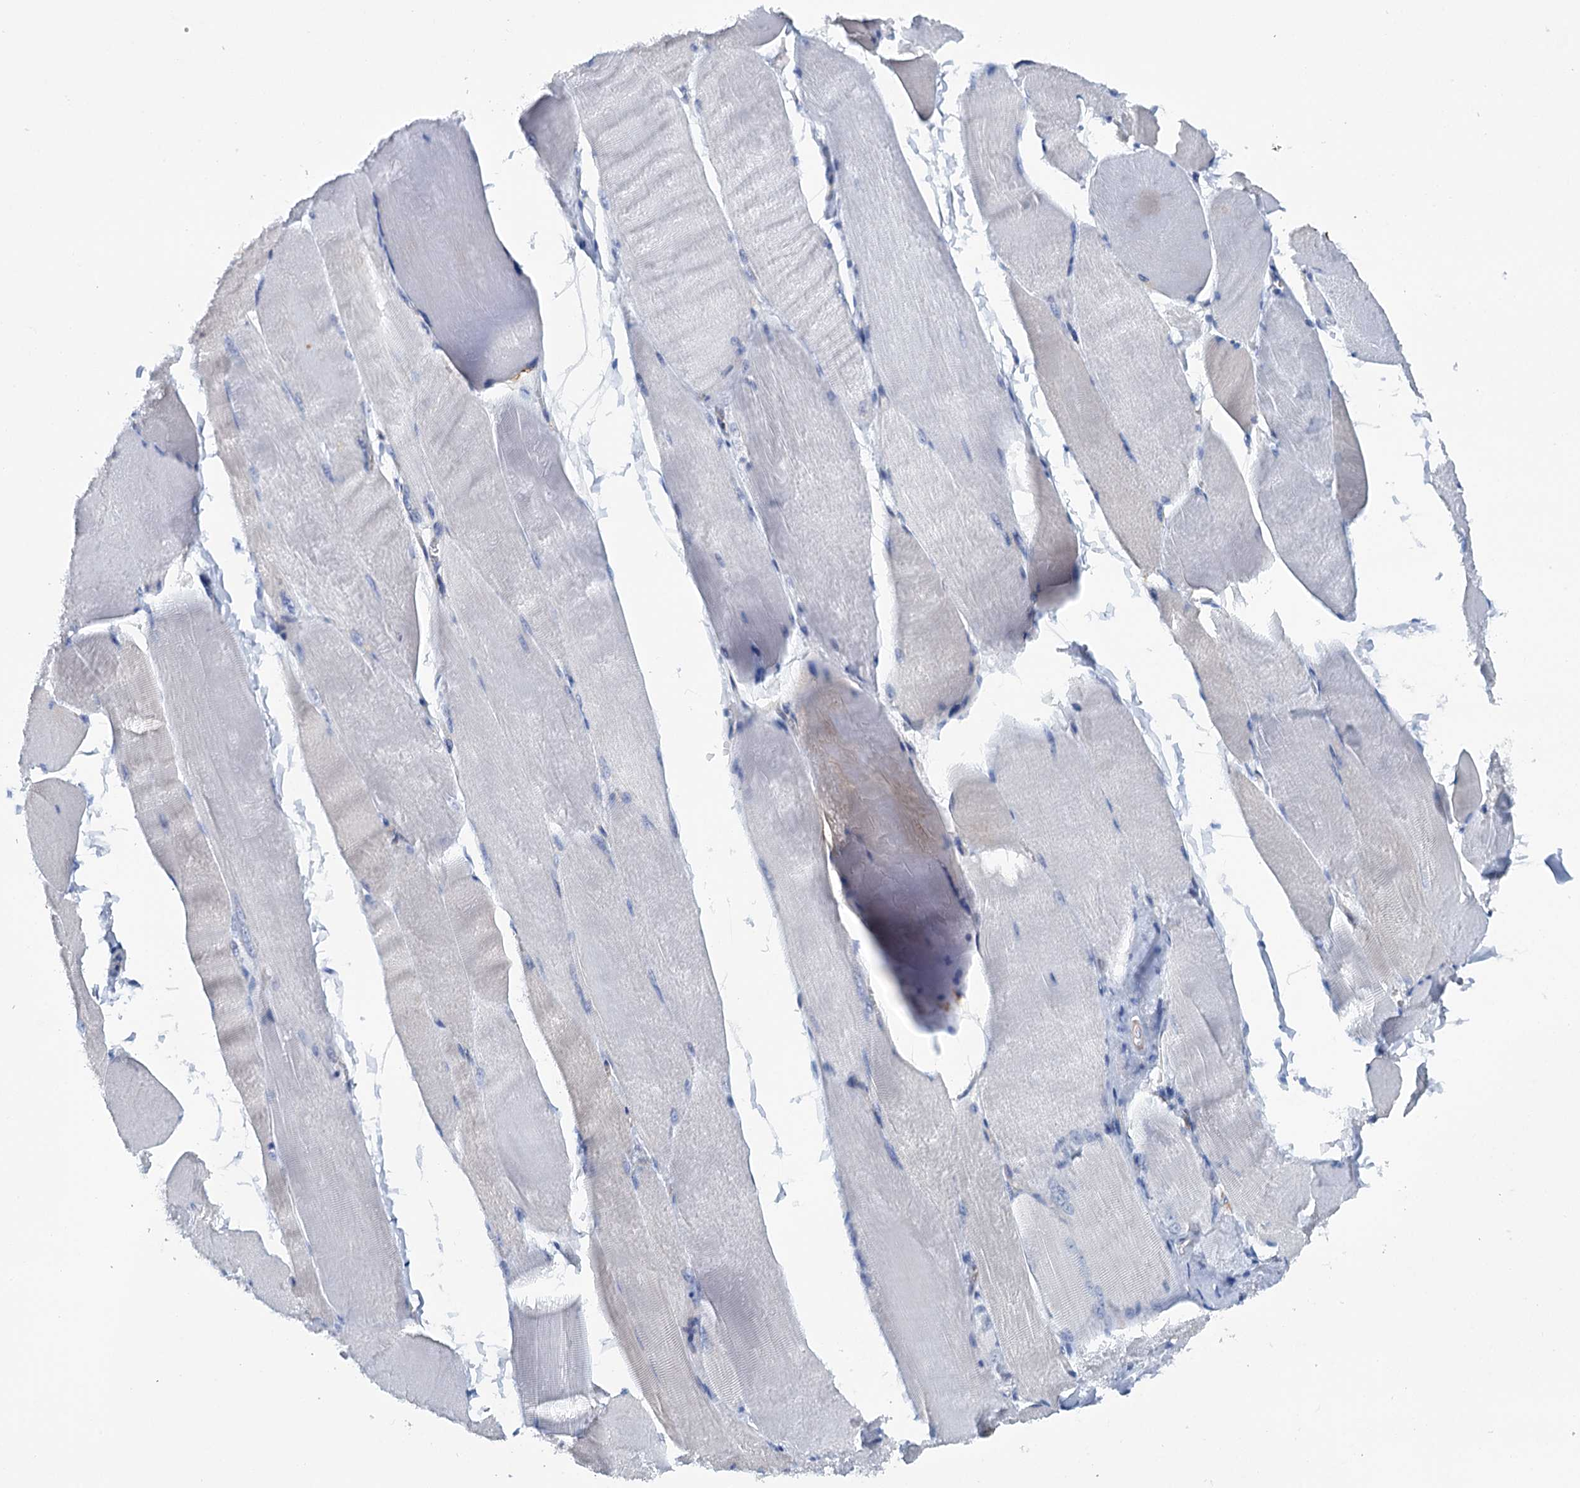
{"staining": {"intensity": "negative", "quantity": "none", "location": "none"}, "tissue": "skeletal muscle", "cell_type": "Myocytes", "image_type": "normal", "snomed": [{"axis": "morphology", "description": "Normal tissue, NOS"}, {"axis": "morphology", "description": "Basal cell carcinoma"}, {"axis": "topography", "description": "Skeletal muscle"}], "caption": "This micrograph is of unremarkable skeletal muscle stained with IHC to label a protein in brown with the nuclei are counter-stained blue. There is no staining in myocytes.", "gene": "FAAP20", "patient": {"sex": "female", "age": 64}}